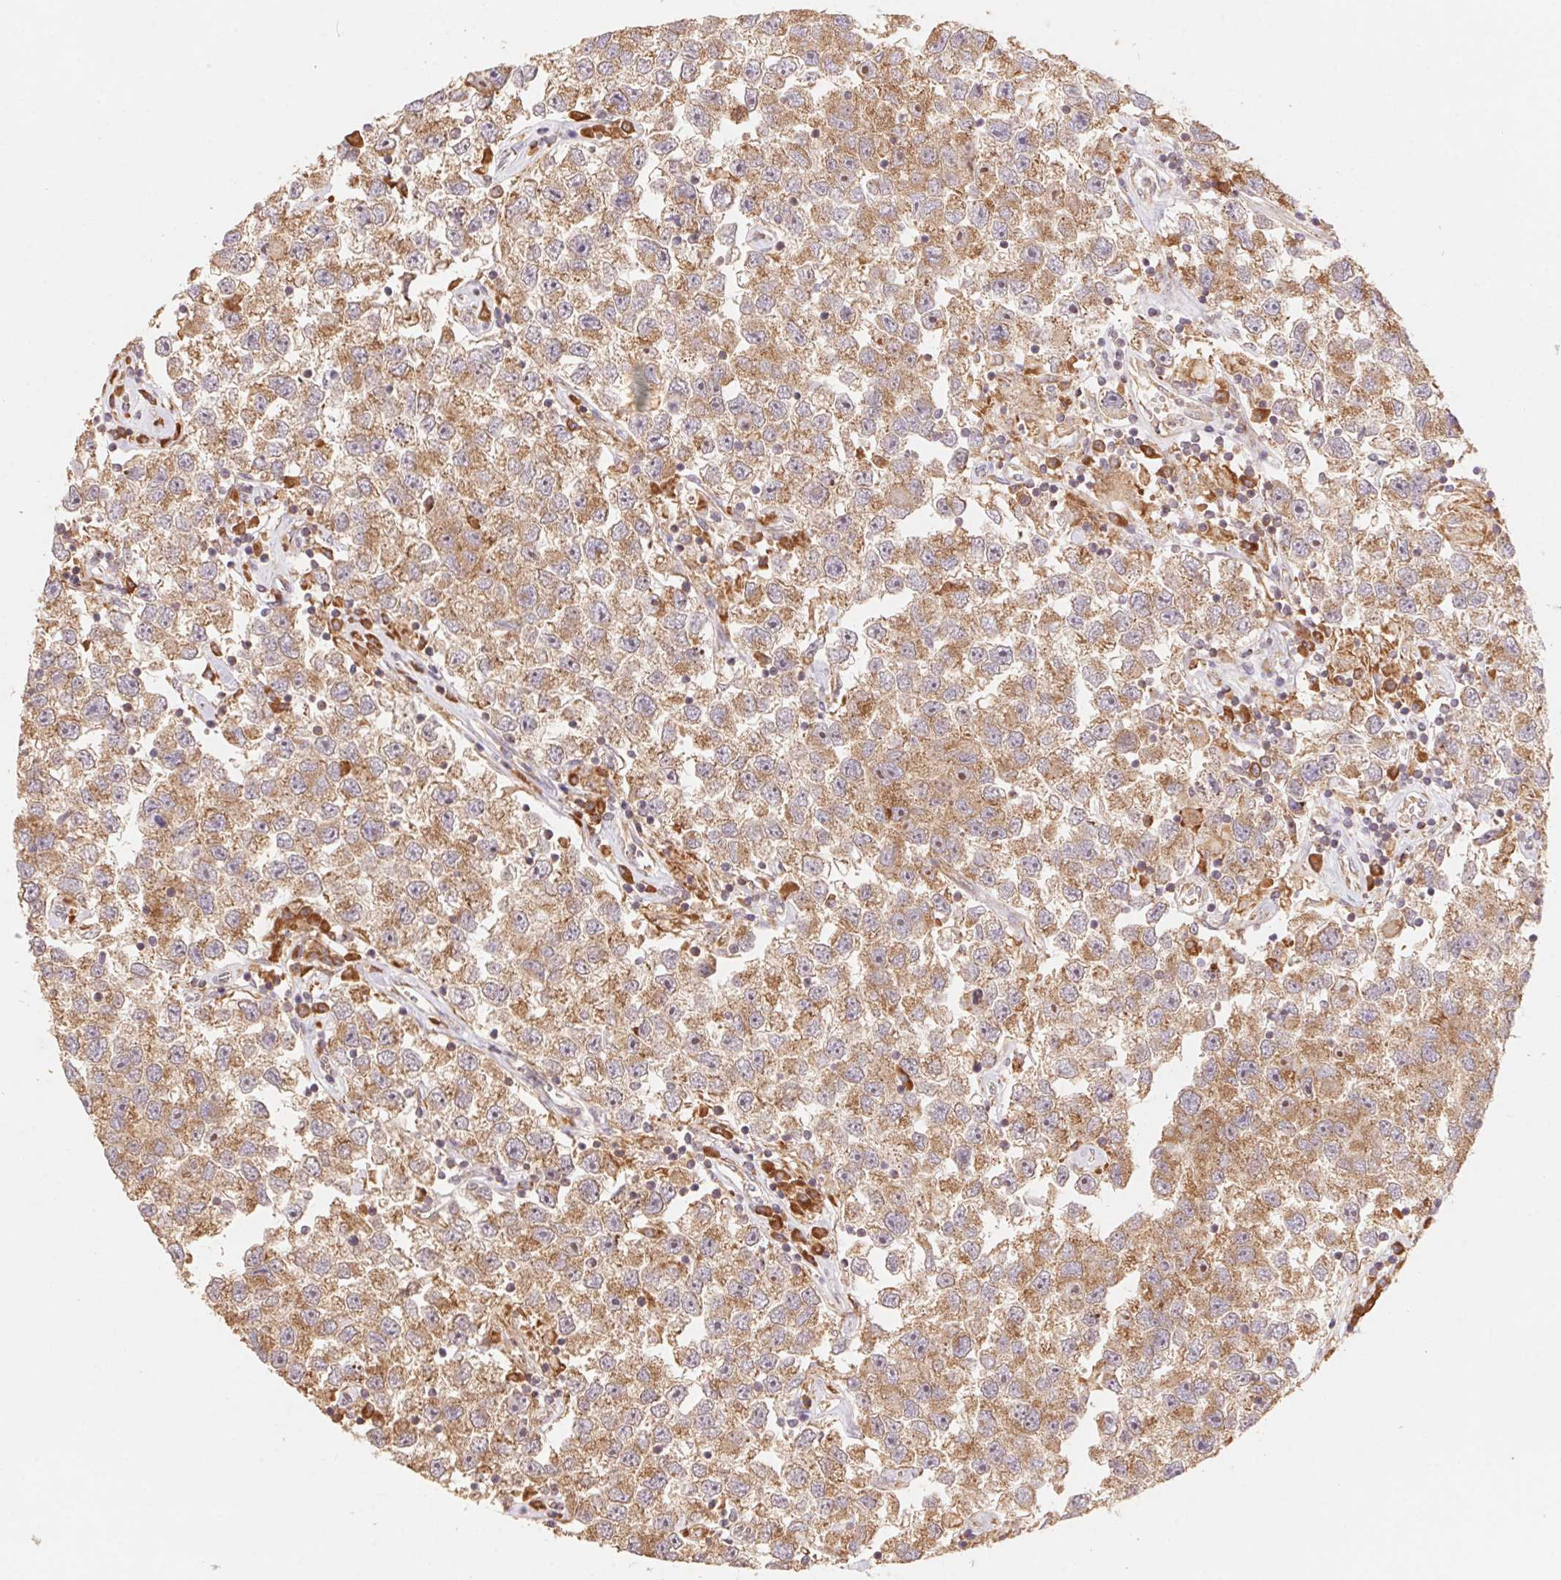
{"staining": {"intensity": "moderate", "quantity": ">75%", "location": "cytoplasmic/membranous"}, "tissue": "testis cancer", "cell_type": "Tumor cells", "image_type": "cancer", "snomed": [{"axis": "morphology", "description": "Seminoma, NOS"}, {"axis": "topography", "description": "Testis"}], "caption": "Testis seminoma stained with immunohistochemistry (IHC) exhibits moderate cytoplasmic/membranous positivity in approximately >75% of tumor cells.", "gene": "RPL27A", "patient": {"sex": "male", "age": 26}}